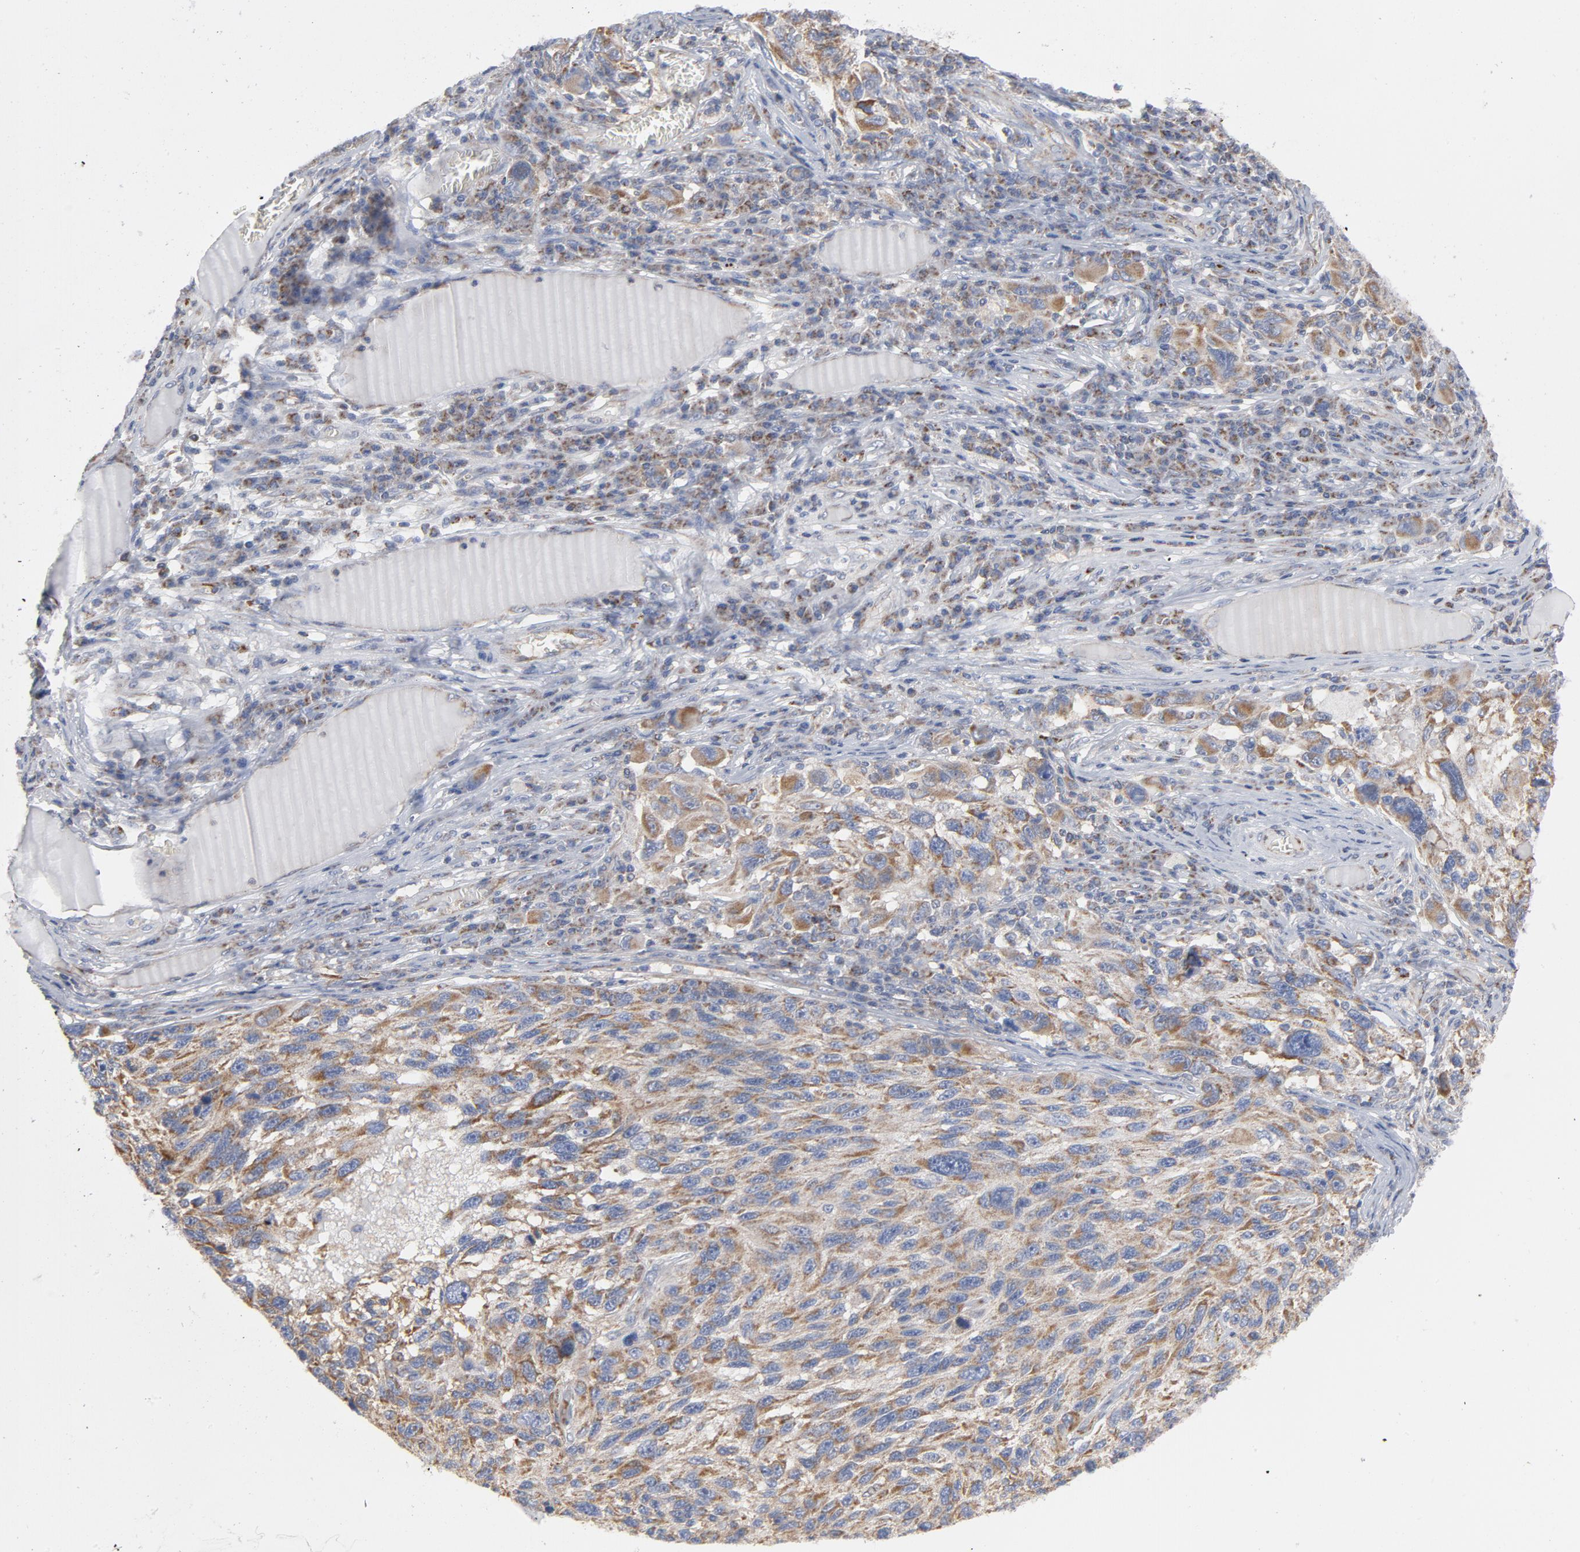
{"staining": {"intensity": "moderate", "quantity": ">75%", "location": "cytoplasmic/membranous"}, "tissue": "melanoma", "cell_type": "Tumor cells", "image_type": "cancer", "snomed": [{"axis": "morphology", "description": "Malignant melanoma, NOS"}, {"axis": "topography", "description": "Skin"}], "caption": "Melanoma stained for a protein exhibits moderate cytoplasmic/membranous positivity in tumor cells.", "gene": "OXA1L", "patient": {"sex": "male", "age": 53}}